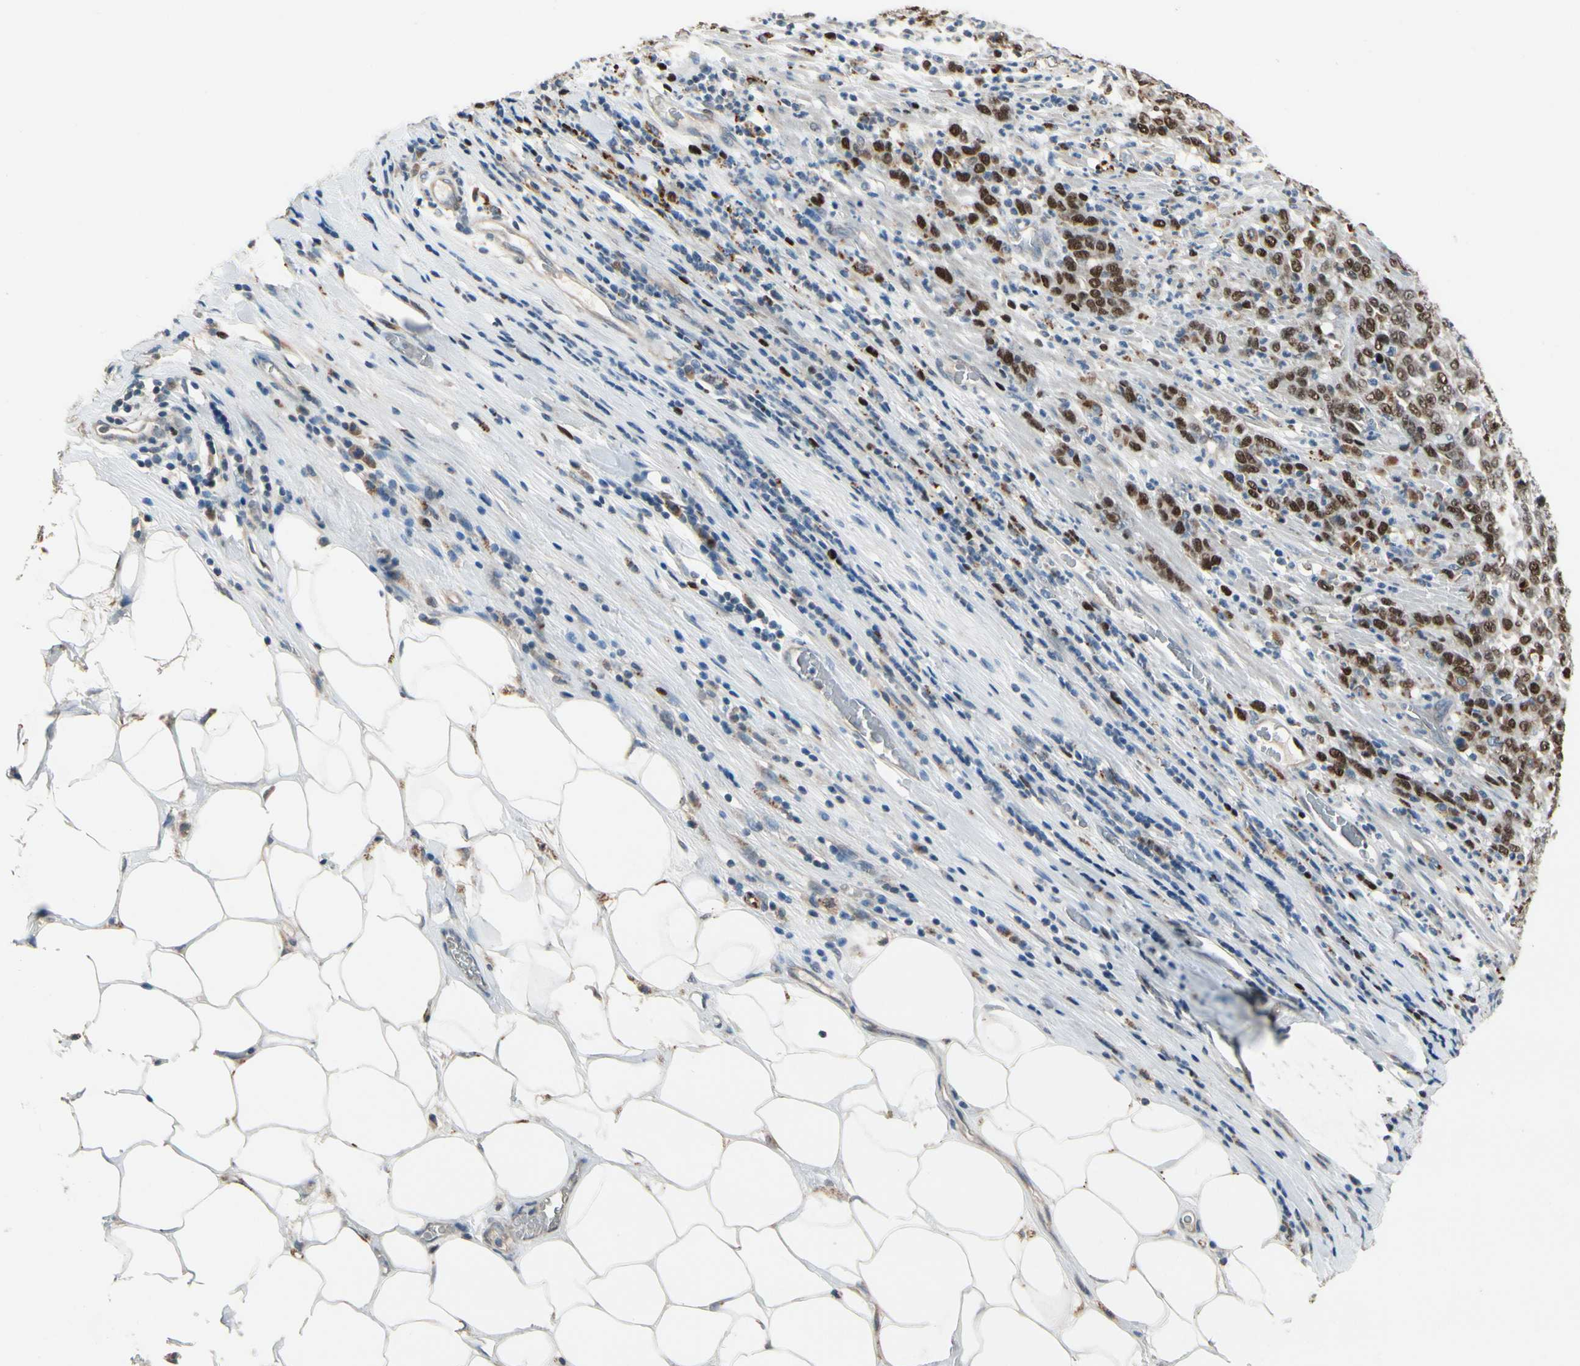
{"staining": {"intensity": "strong", "quantity": "25%-75%", "location": "nuclear"}, "tissue": "stomach cancer", "cell_type": "Tumor cells", "image_type": "cancer", "snomed": [{"axis": "morphology", "description": "Adenocarcinoma, NOS"}, {"axis": "topography", "description": "Stomach, lower"}], "caption": "Stomach cancer tissue displays strong nuclear positivity in about 25%-75% of tumor cells, visualized by immunohistochemistry. The protein is shown in brown color, while the nuclei are stained blue.", "gene": "ZKSCAN4", "patient": {"sex": "female", "age": 71}}